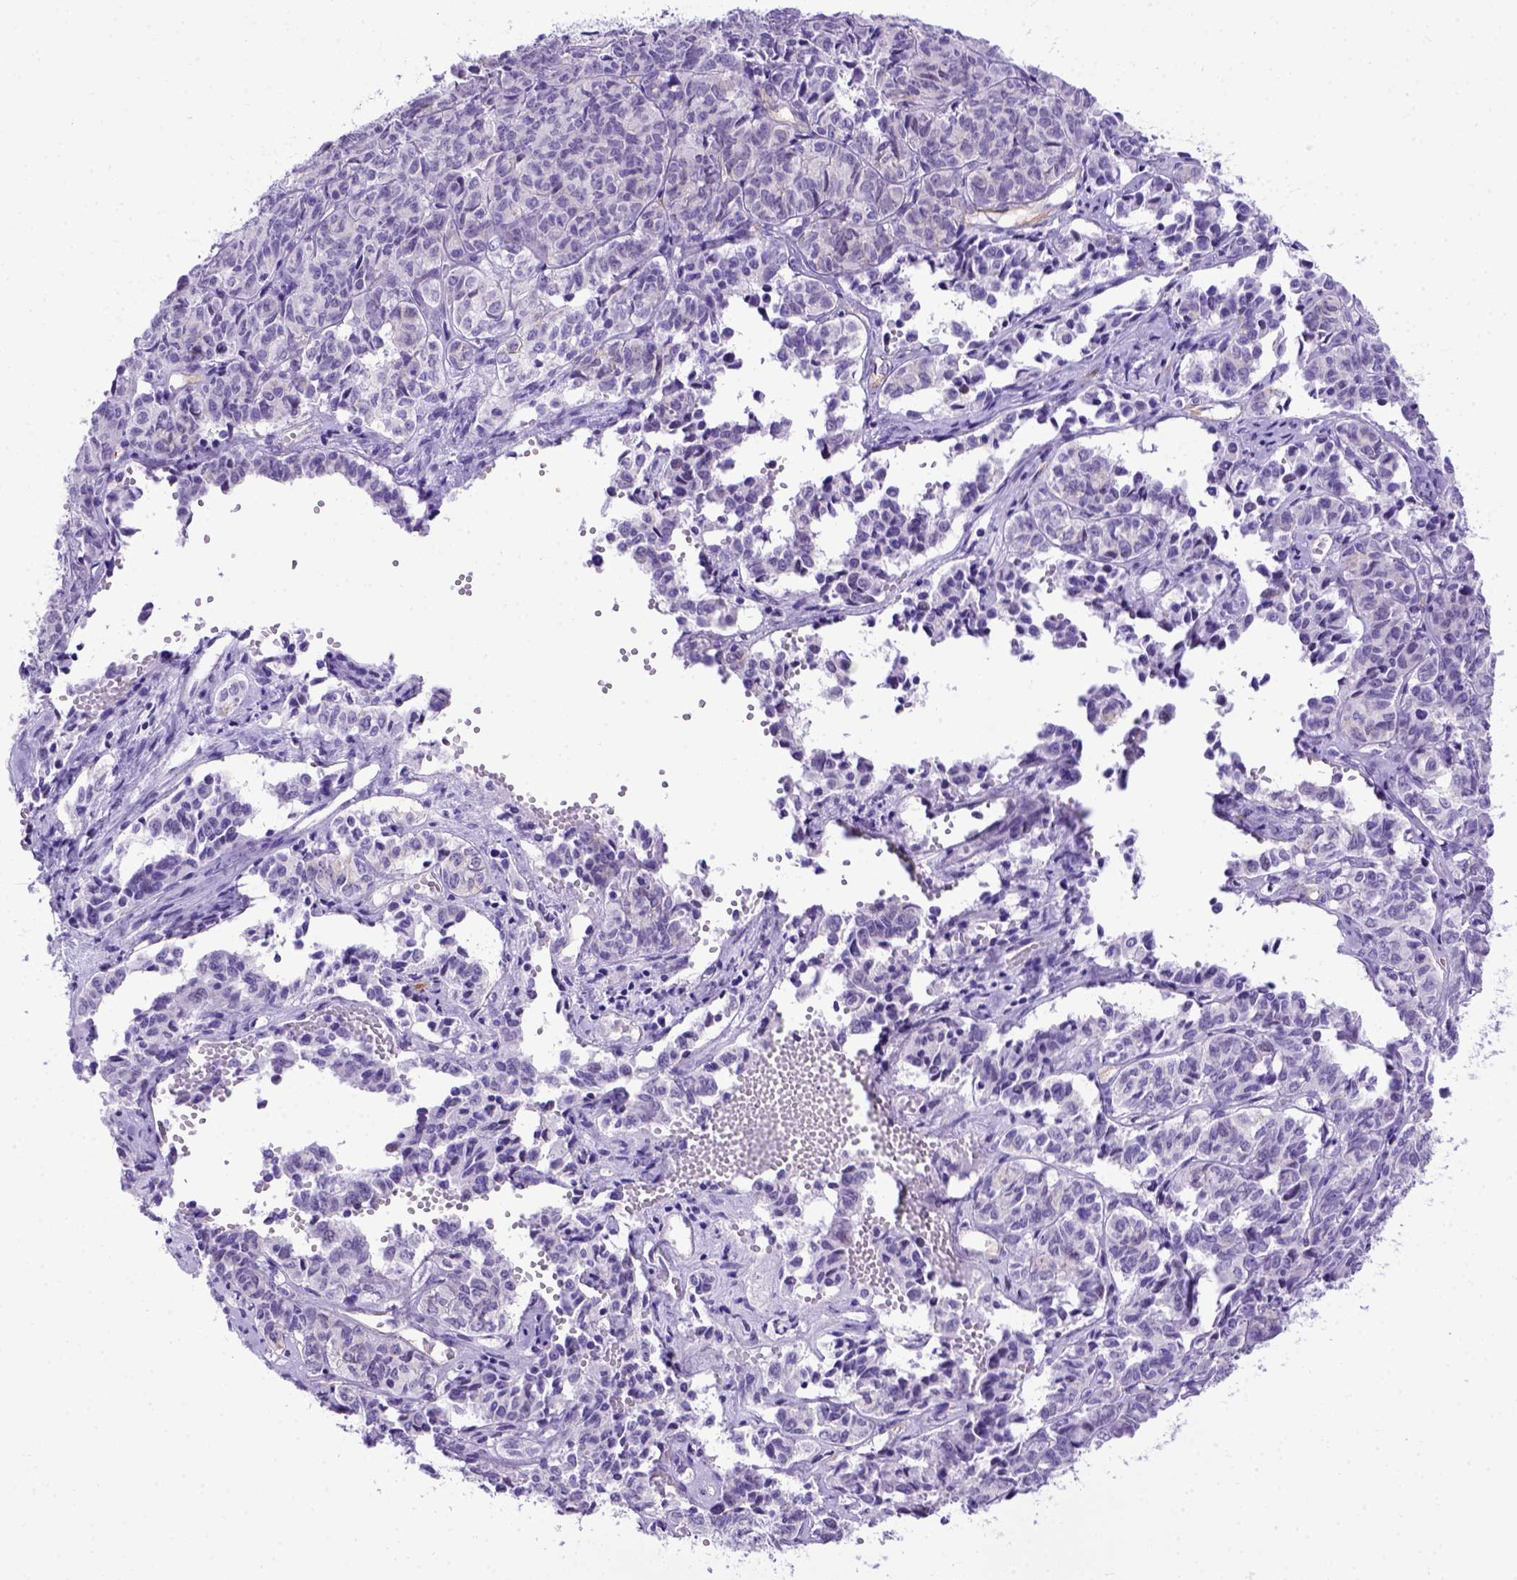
{"staining": {"intensity": "negative", "quantity": "none", "location": "none"}, "tissue": "ovarian cancer", "cell_type": "Tumor cells", "image_type": "cancer", "snomed": [{"axis": "morphology", "description": "Carcinoma, endometroid"}, {"axis": "topography", "description": "Ovary"}], "caption": "Immunohistochemistry photomicrograph of neoplastic tissue: ovarian endometroid carcinoma stained with DAB (3,3'-diaminobenzidine) shows no significant protein staining in tumor cells.", "gene": "ADAM12", "patient": {"sex": "female", "age": 80}}